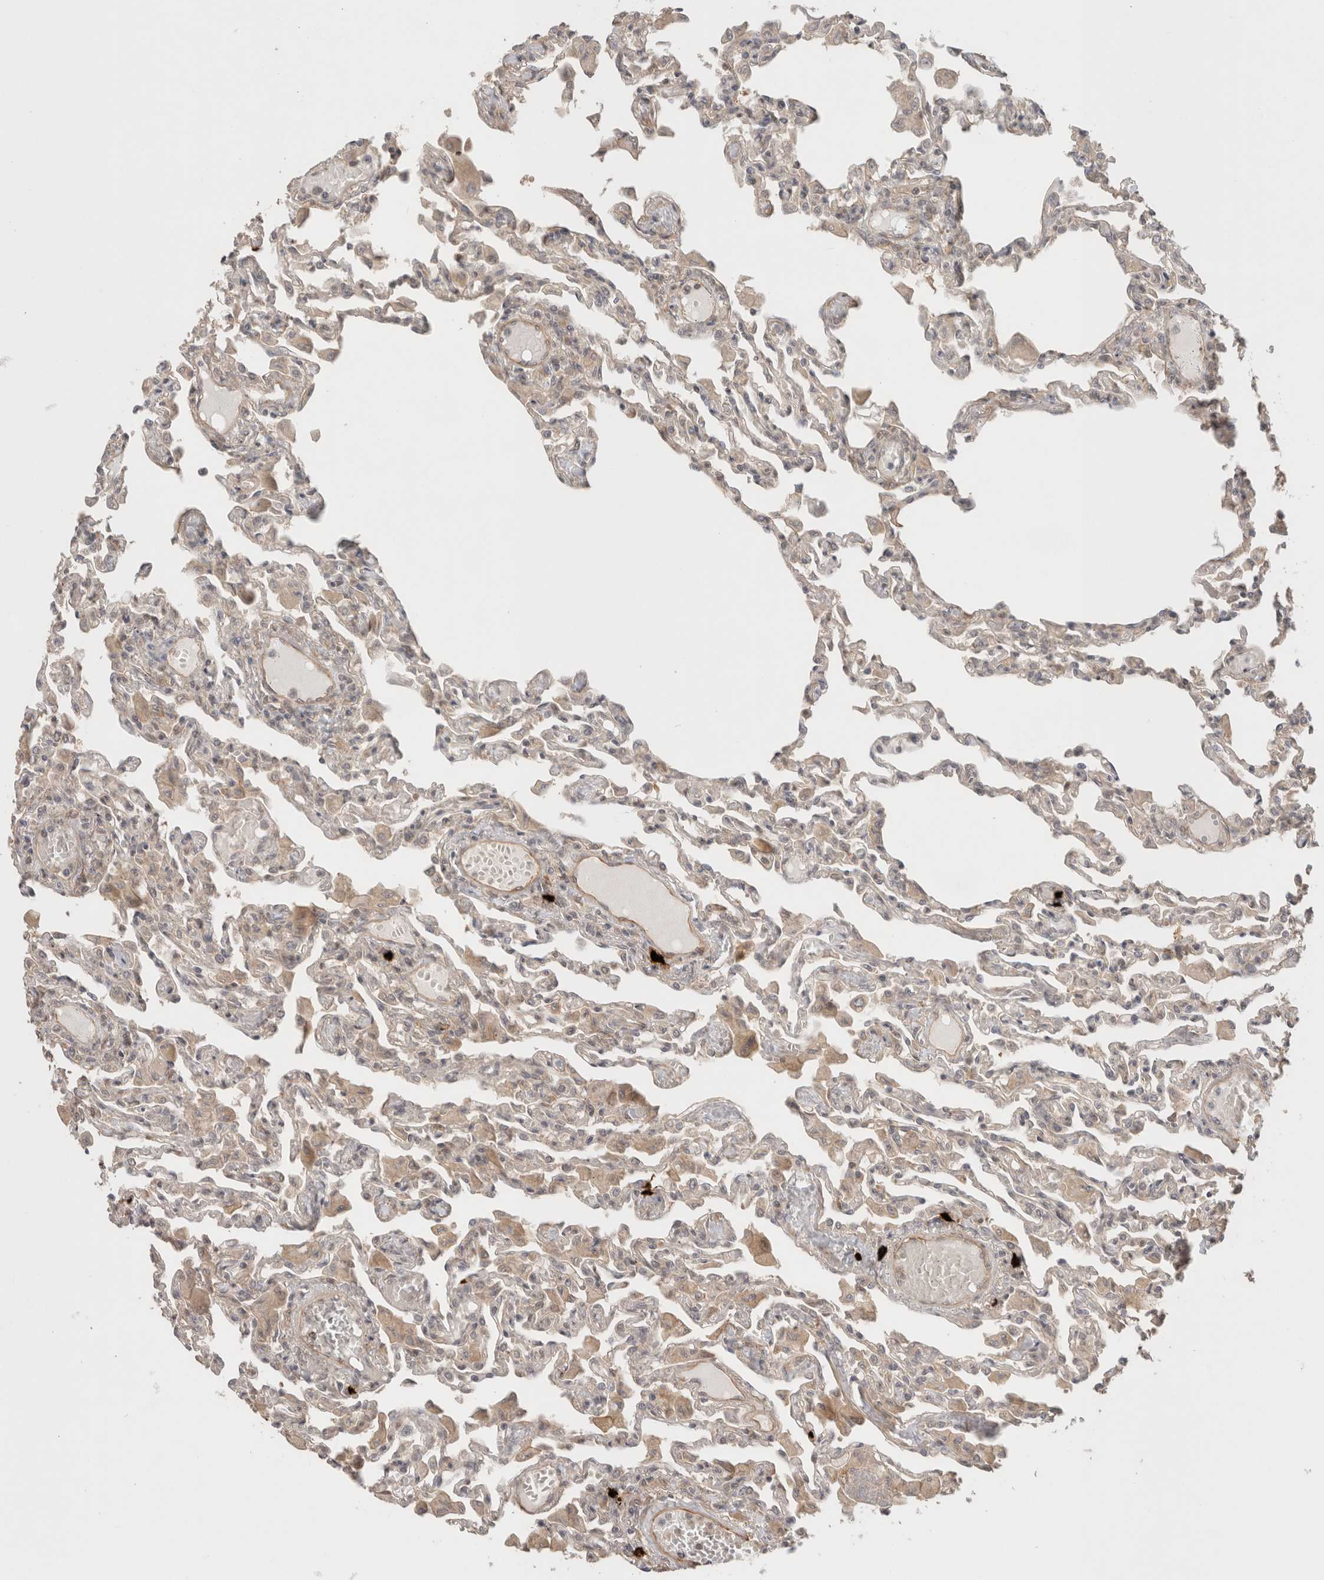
{"staining": {"intensity": "weak", "quantity": "25%-75%", "location": "cytoplasmic/membranous"}, "tissue": "lung", "cell_type": "Alveolar cells", "image_type": "normal", "snomed": [{"axis": "morphology", "description": "Normal tissue, NOS"}, {"axis": "topography", "description": "Bronchus"}, {"axis": "topography", "description": "Lung"}], "caption": "Immunohistochemistry (IHC) histopathology image of normal lung: lung stained using immunohistochemistry (IHC) reveals low levels of weak protein expression localized specifically in the cytoplasmic/membranous of alveolar cells, appearing as a cytoplasmic/membranous brown color.", "gene": "HSPG2", "patient": {"sex": "female", "age": 49}}